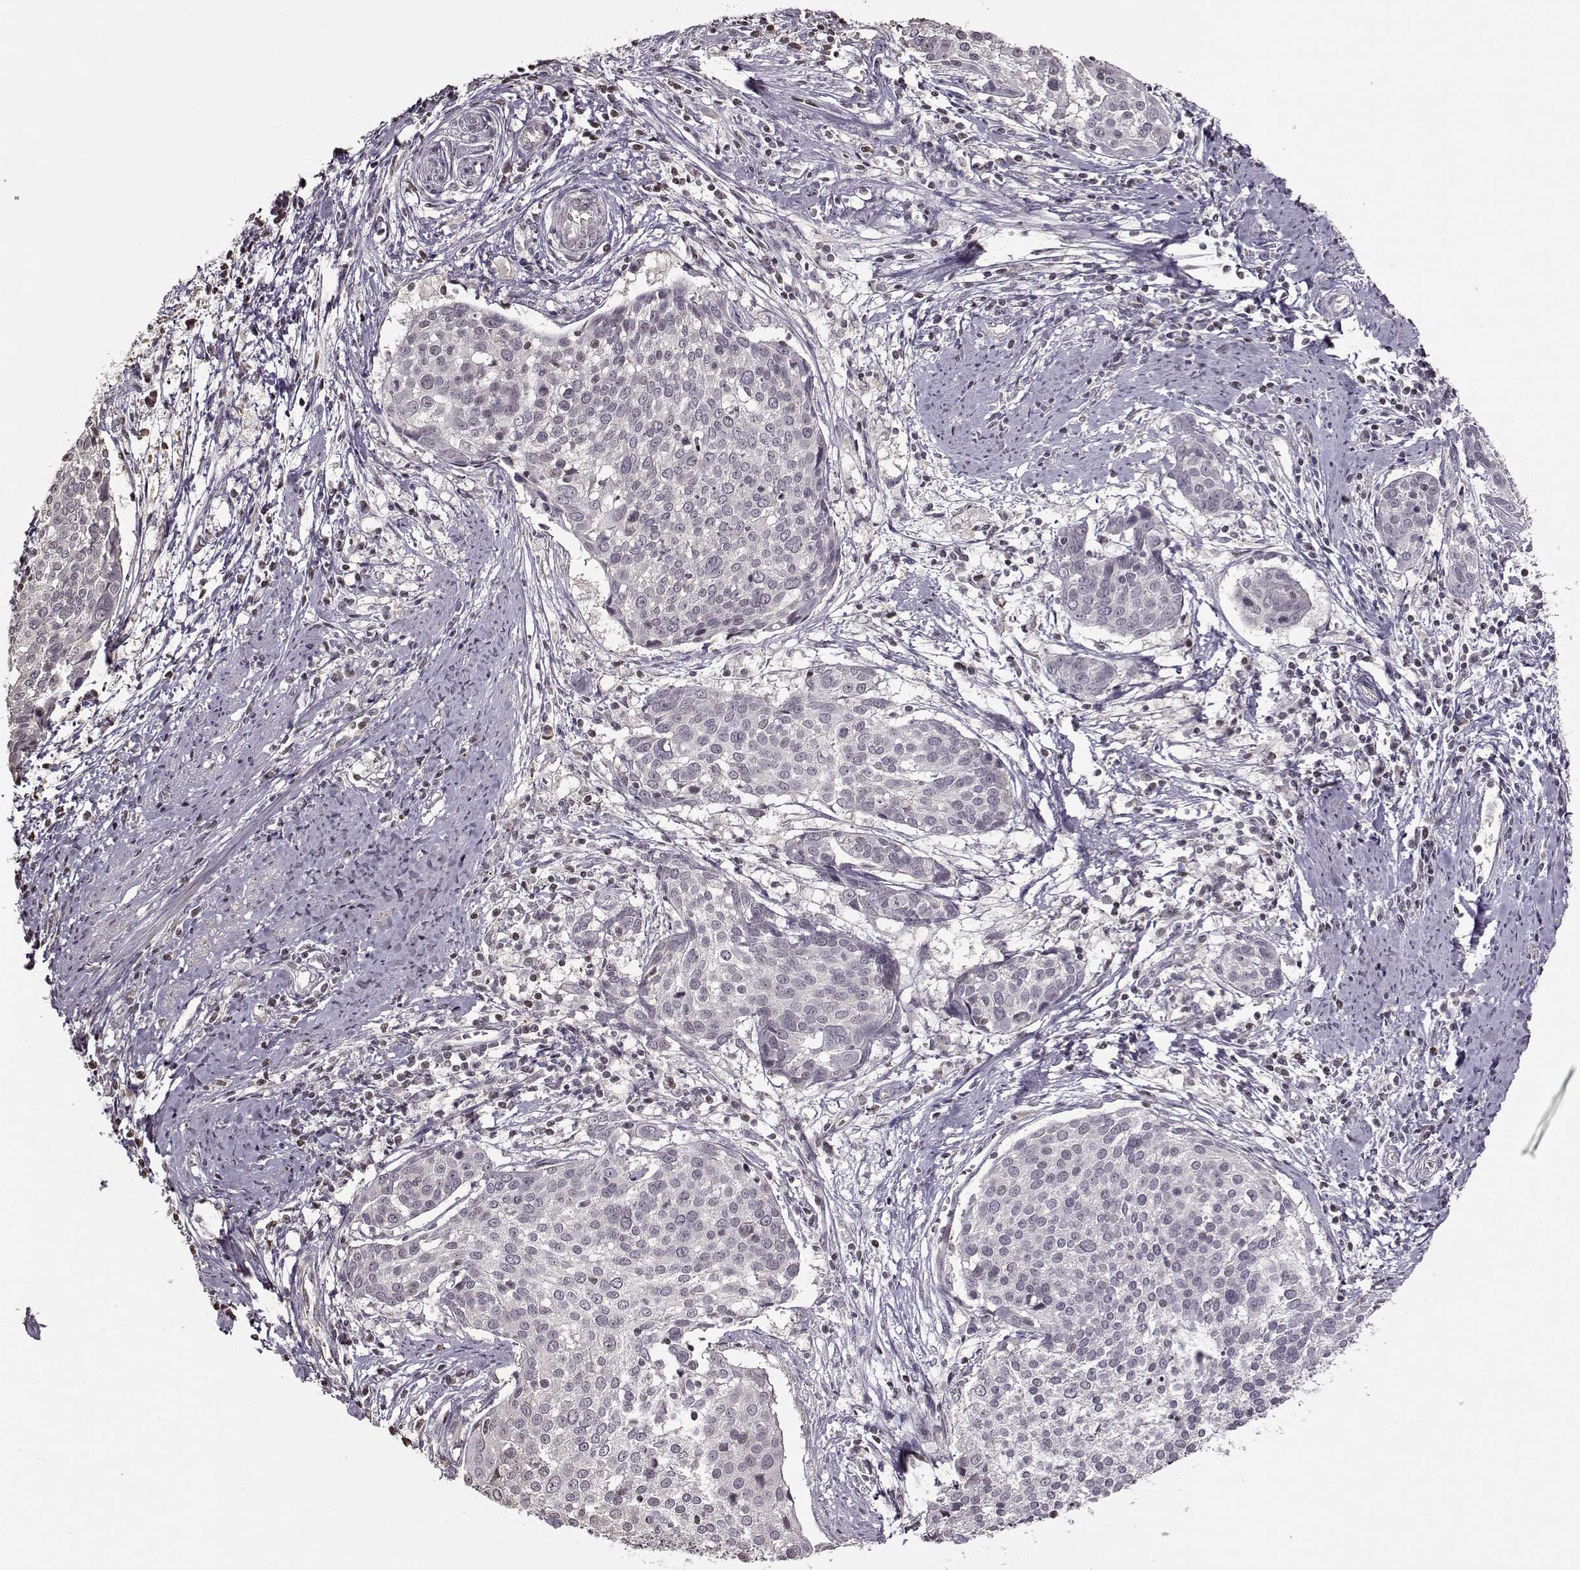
{"staining": {"intensity": "negative", "quantity": "none", "location": "none"}, "tissue": "cervical cancer", "cell_type": "Tumor cells", "image_type": "cancer", "snomed": [{"axis": "morphology", "description": "Squamous cell carcinoma, NOS"}, {"axis": "topography", "description": "Cervix"}], "caption": "Human cervical cancer (squamous cell carcinoma) stained for a protein using IHC demonstrates no expression in tumor cells.", "gene": "FSHB", "patient": {"sex": "female", "age": 39}}